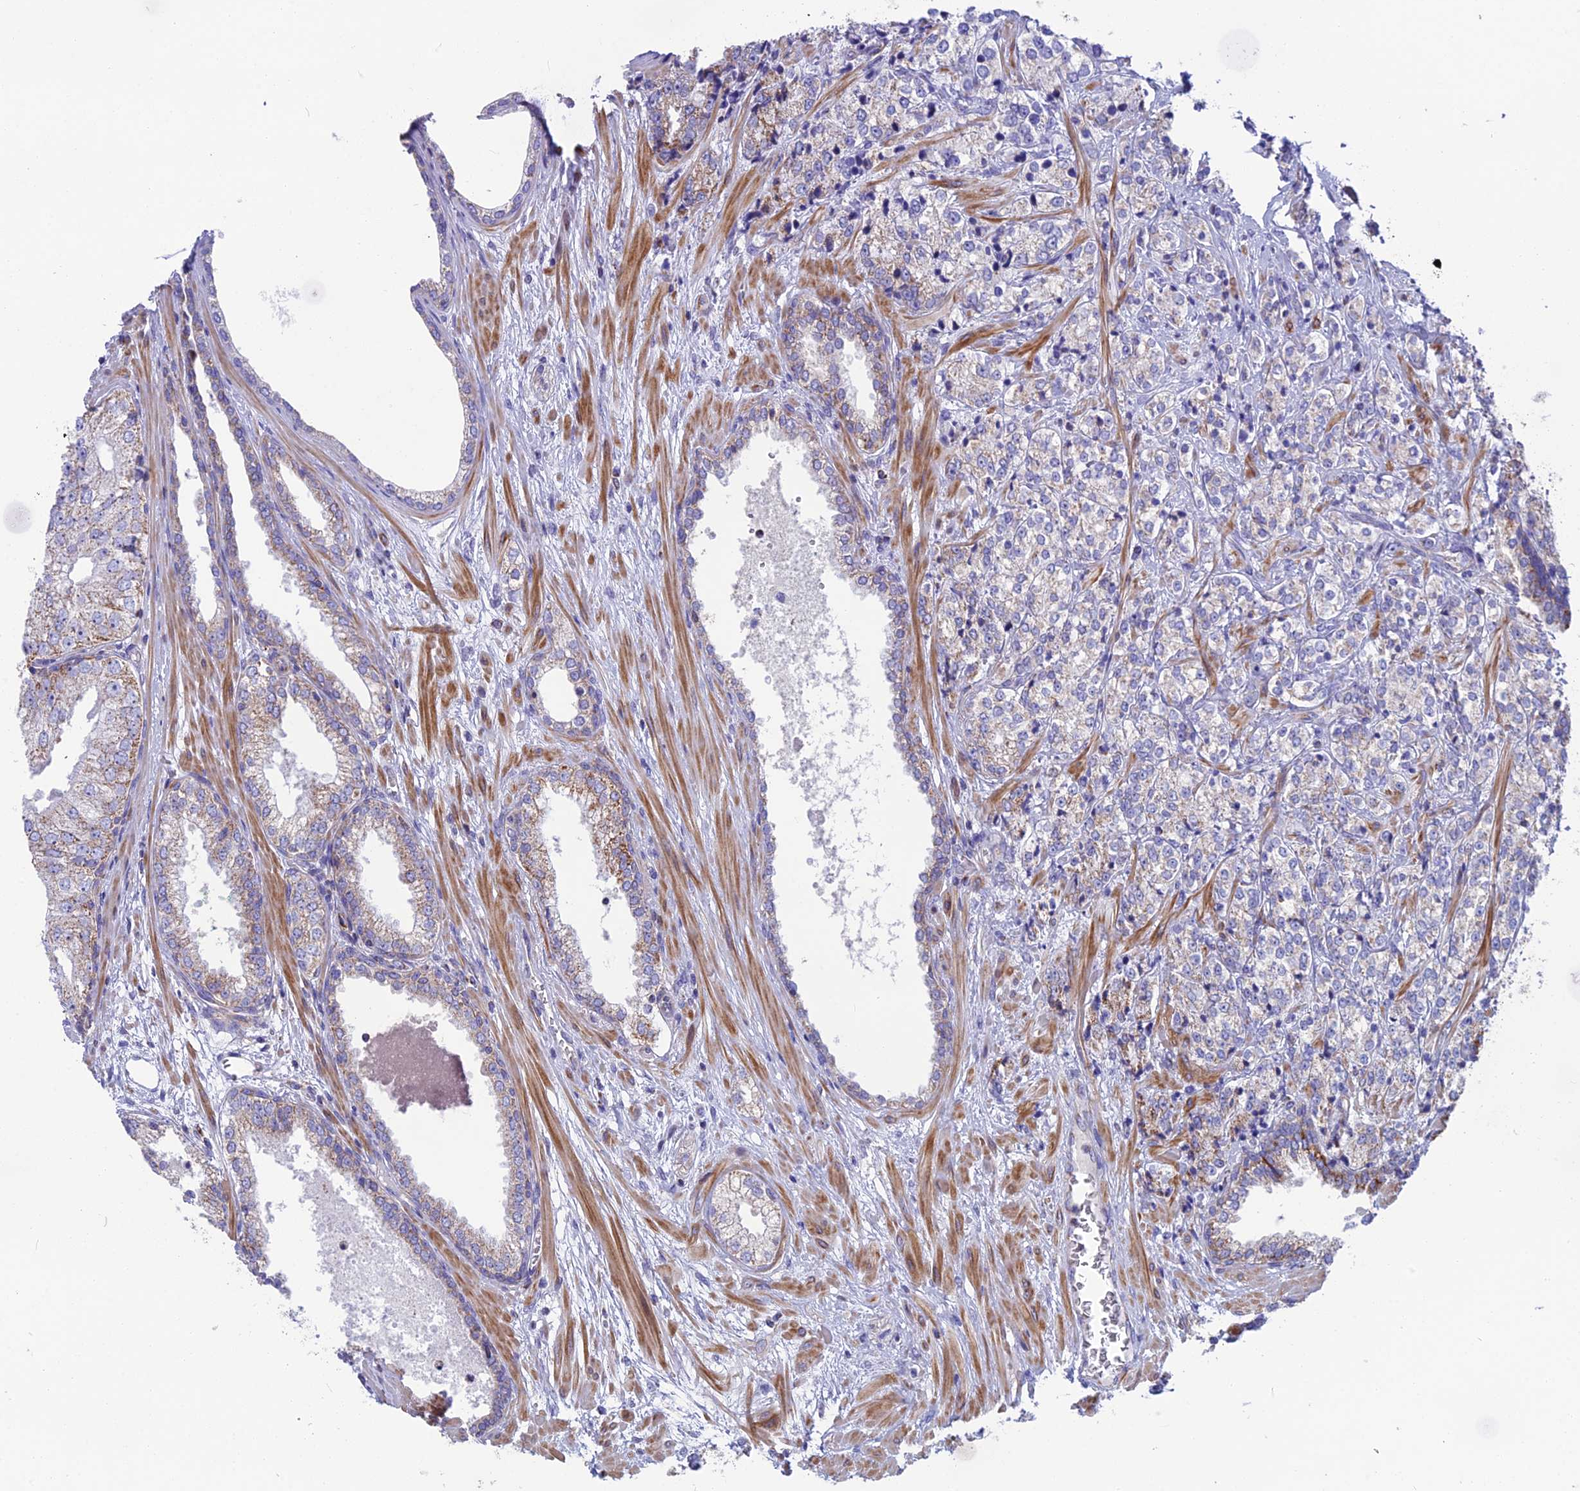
{"staining": {"intensity": "moderate", "quantity": "25%-75%", "location": "cytoplasmic/membranous"}, "tissue": "prostate cancer", "cell_type": "Tumor cells", "image_type": "cancer", "snomed": [{"axis": "morphology", "description": "Adenocarcinoma, High grade"}, {"axis": "topography", "description": "Prostate"}], "caption": "Moderate cytoplasmic/membranous positivity is appreciated in about 25%-75% of tumor cells in high-grade adenocarcinoma (prostate).", "gene": "CS", "patient": {"sex": "male", "age": 69}}